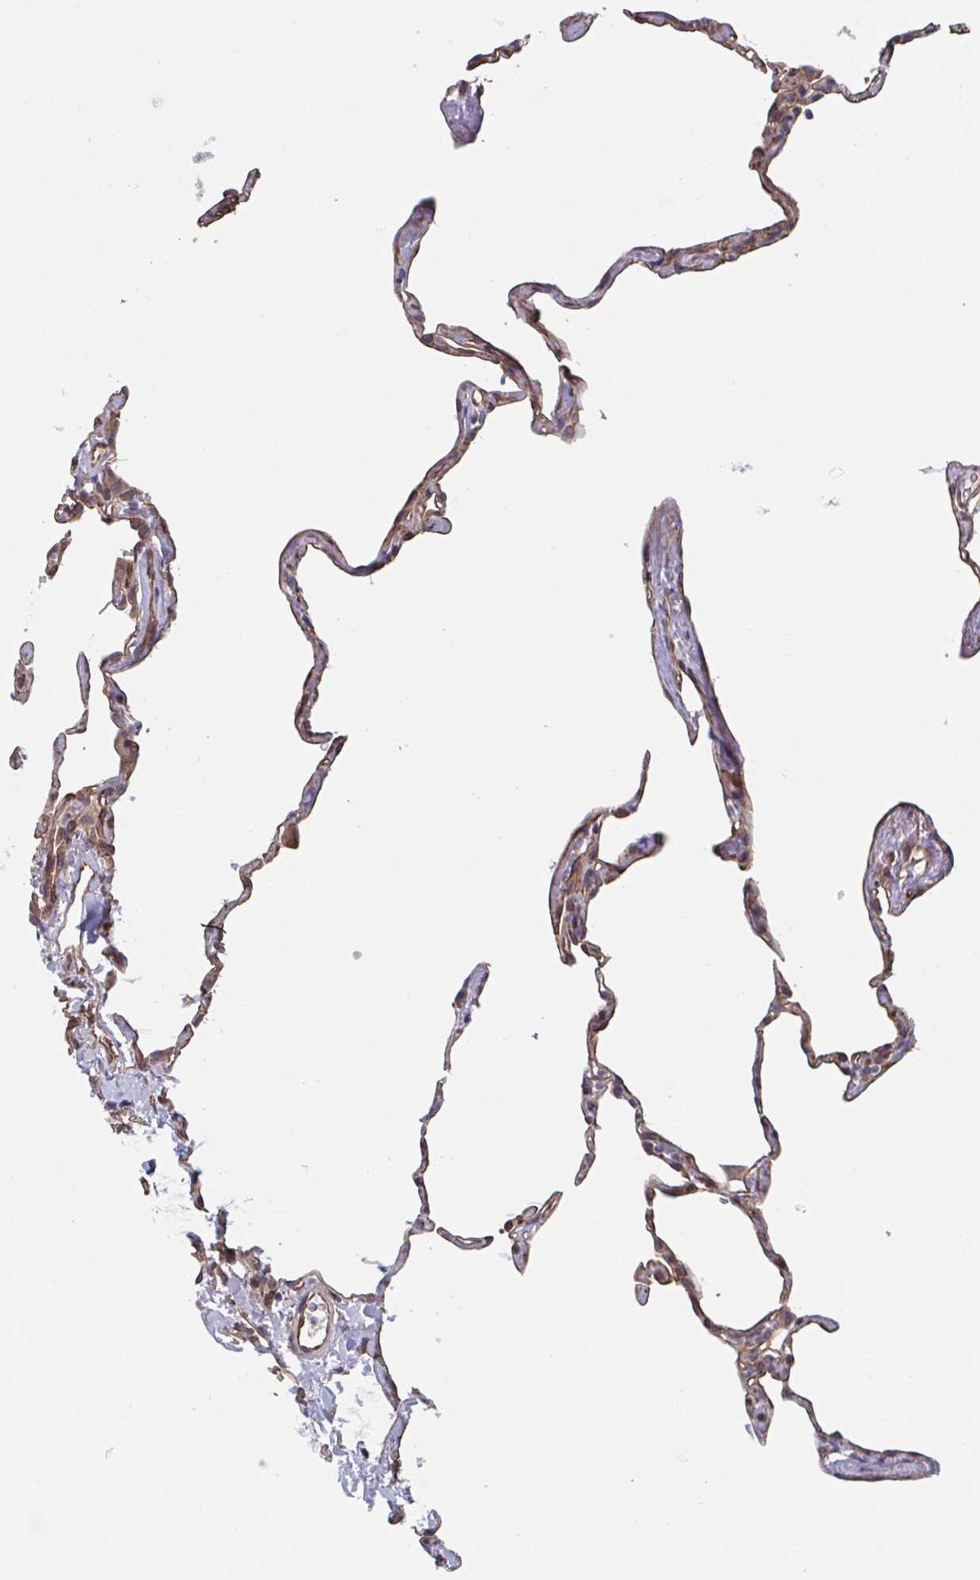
{"staining": {"intensity": "moderate", "quantity": "25%-75%", "location": "cytoplasmic/membranous"}, "tissue": "lung", "cell_type": "Alveolar cells", "image_type": "normal", "snomed": [{"axis": "morphology", "description": "Normal tissue, NOS"}, {"axis": "topography", "description": "Lung"}], "caption": "Lung stained for a protein reveals moderate cytoplasmic/membranous positivity in alveolar cells. The staining was performed using DAB (3,3'-diaminobenzidine), with brown indicating positive protein expression. Nuclei are stained blue with hematoxylin.", "gene": "TNFSF10", "patient": {"sex": "male", "age": 65}}